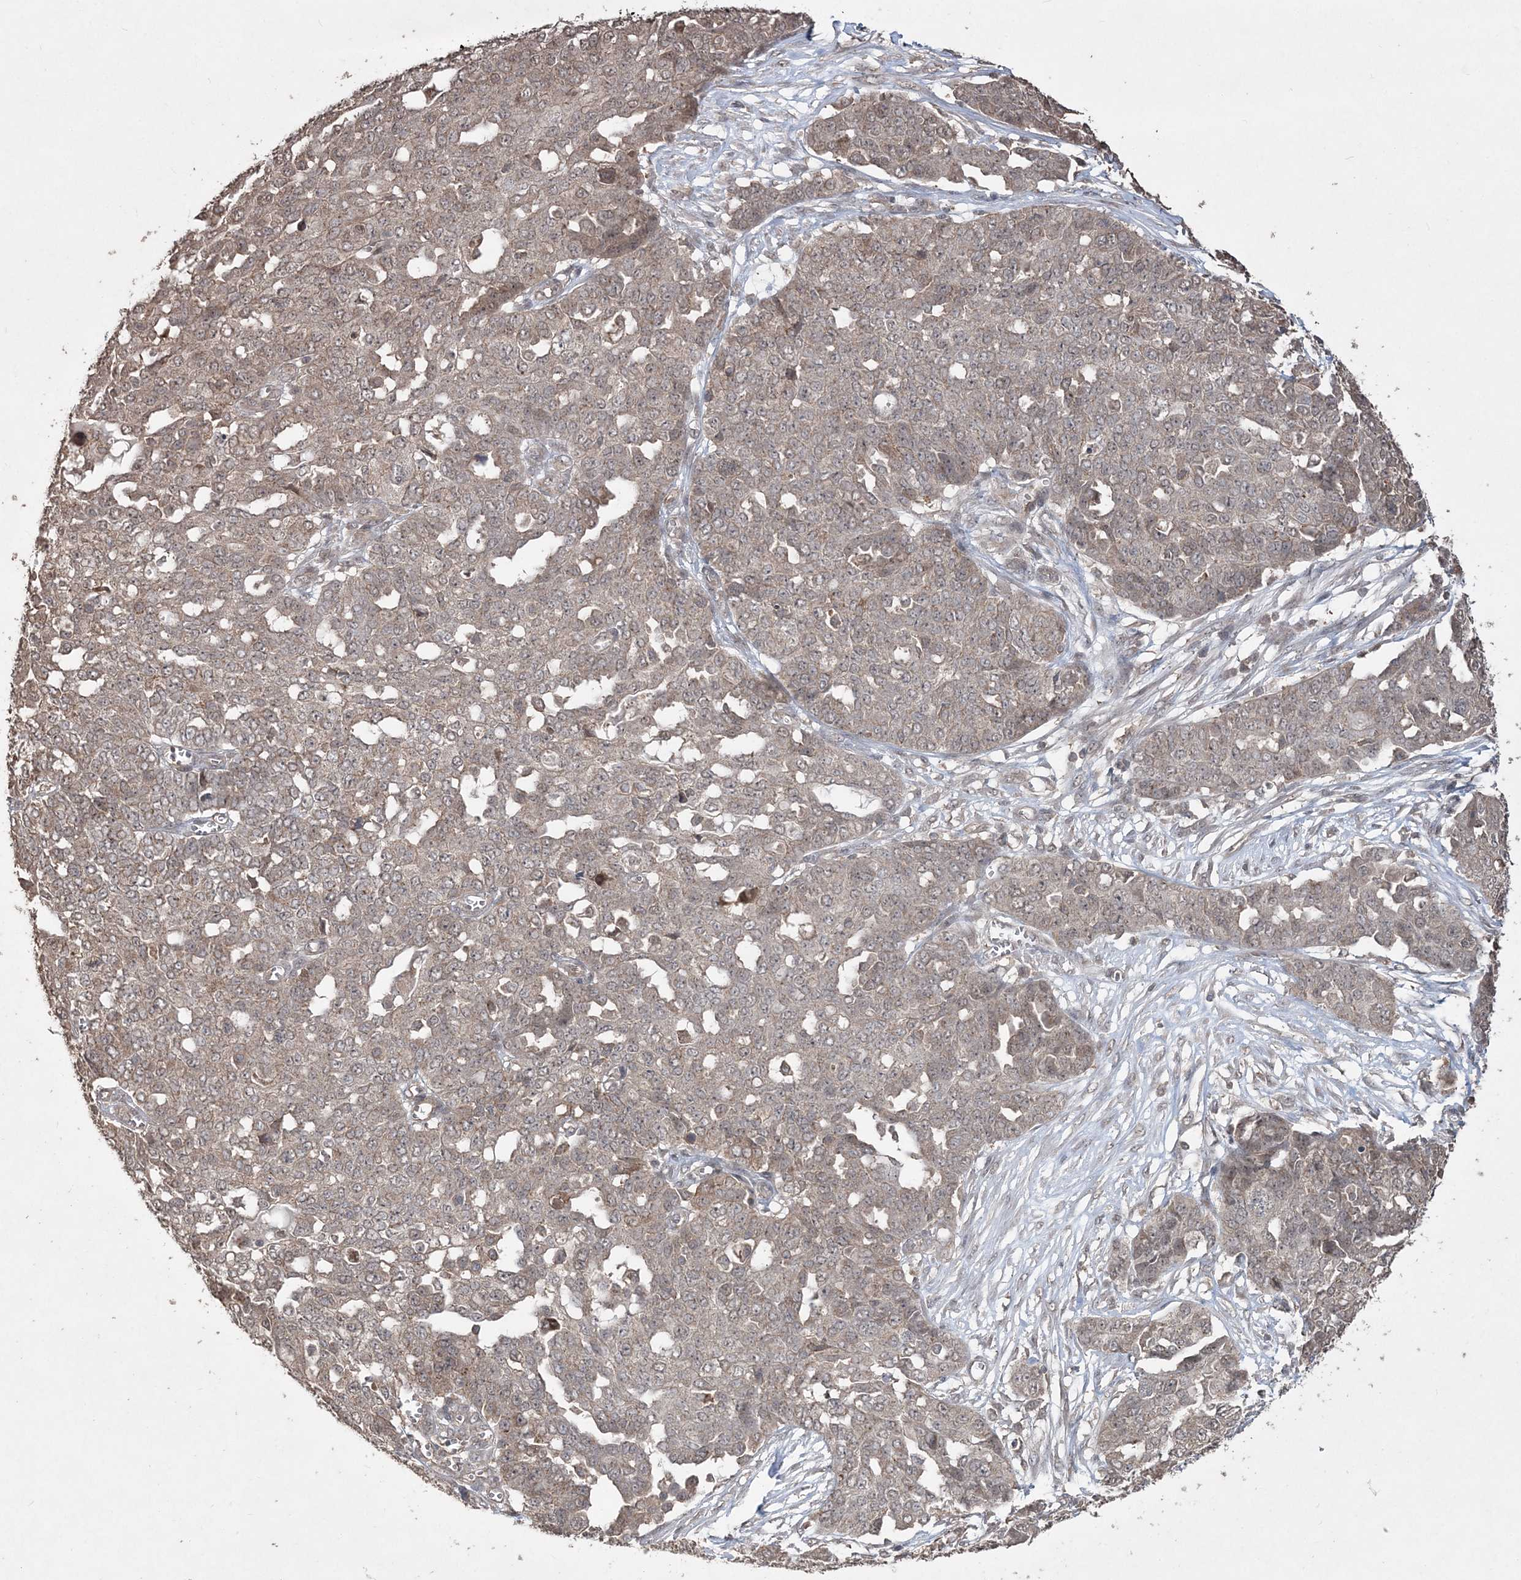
{"staining": {"intensity": "weak", "quantity": "25%-75%", "location": "cytoplasmic/membranous,nuclear"}, "tissue": "ovarian cancer", "cell_type": "Tumor cells", "image_type": "cancer", "snomed": [{"axis": "morphology", "description": "Cystadenocarcinoma, serous, NOS"}, {"axis": "topography", "description": "Soft tissue"}, {"axis": "topography", "description": "Ovary"}], "caption": "Immunohistochemical staining of human ovarian cancer (serous cystadenocarcinoma) exhibits low levels of weak cytoplasmic/membranous and nuclear expression in about 25%-75% of tumor cells. The protein of interest is shown in brown color, while the nuclei are stained blue.", "gene": "EHHADH", "patient": {"sex": "female", "age": 57}}